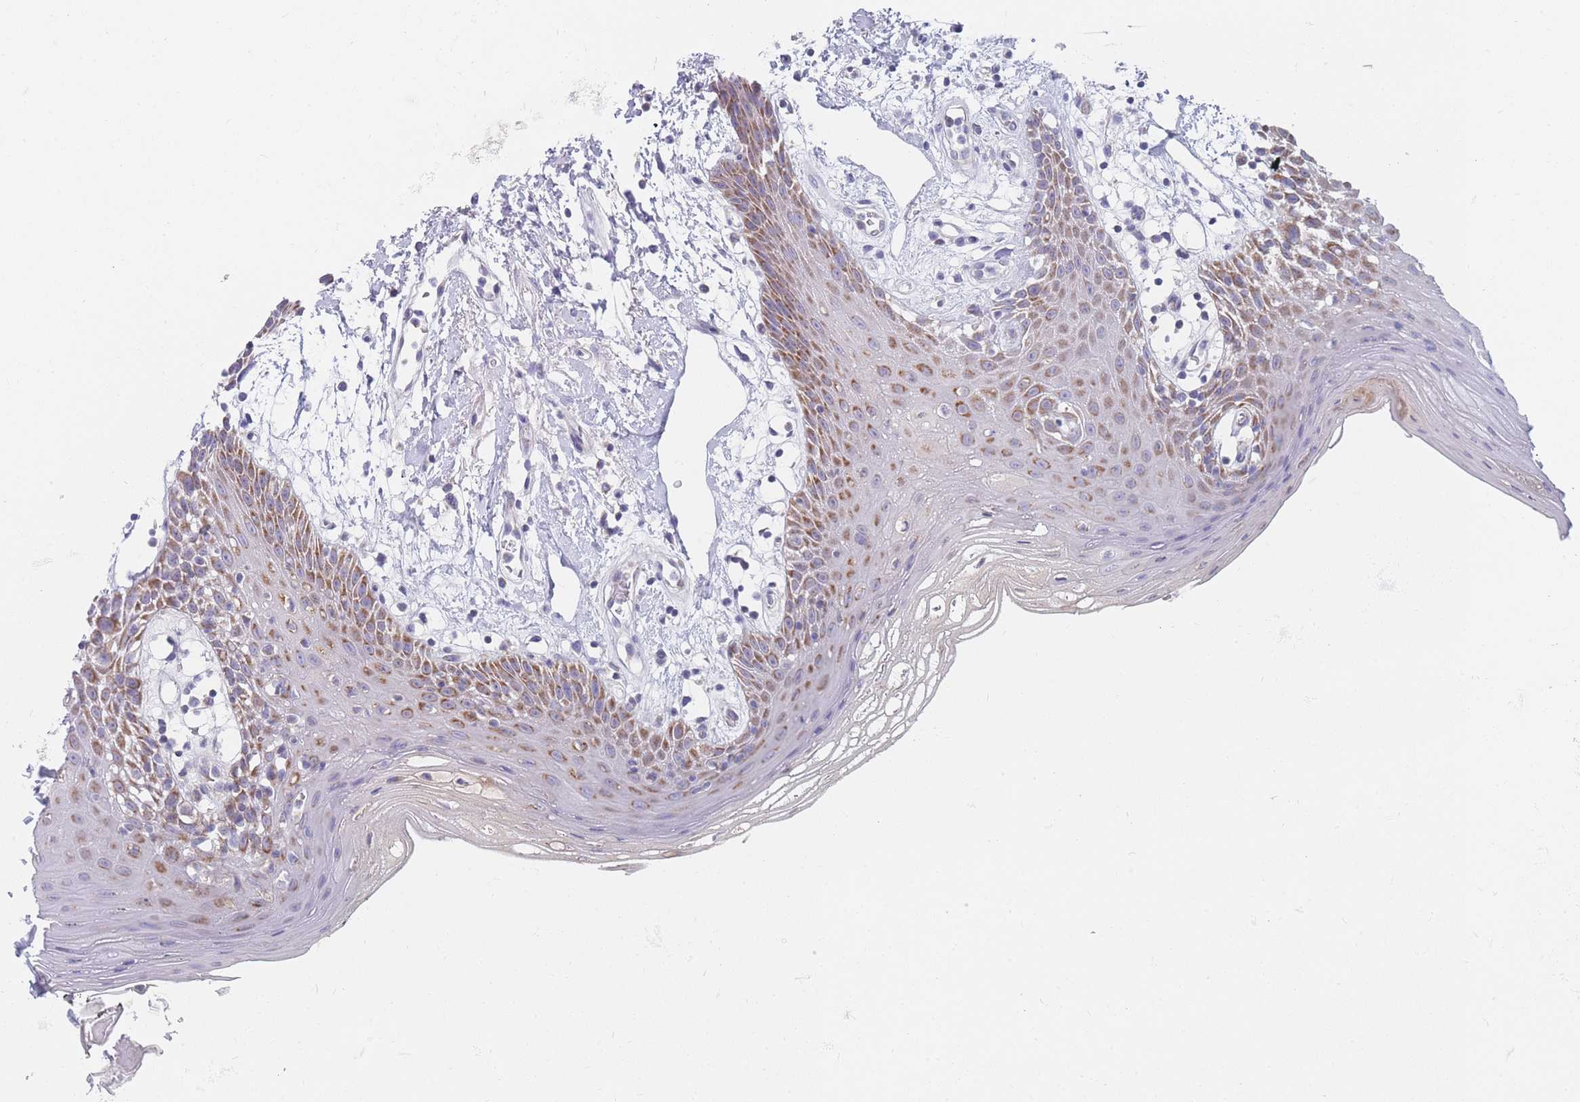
{"staining": {"intensity": "moderate", "quantity": "25%-75%", "location": "cytoplasmic/membranous"}, "tissue": "oral mucosa", "cell_type": "Squamous epithelial cells", "image_type": "normal", "snomed": [{"axis": "morphology", "description": "Normal tissue, NOS"}, {"axis": "topography", "description": "Oral tissue"}, {"axis": "topography", "description": "Tounge, NOS"}], "caption": "Brown immunohistochemical staining in normal human oral mucosa reveals moderate cytoplasmic/membranous positivity in about 25%-75% of squamous epithelial cells.", "gene": "MRPS14", "patient": {"sex": "female", "age": 59}}